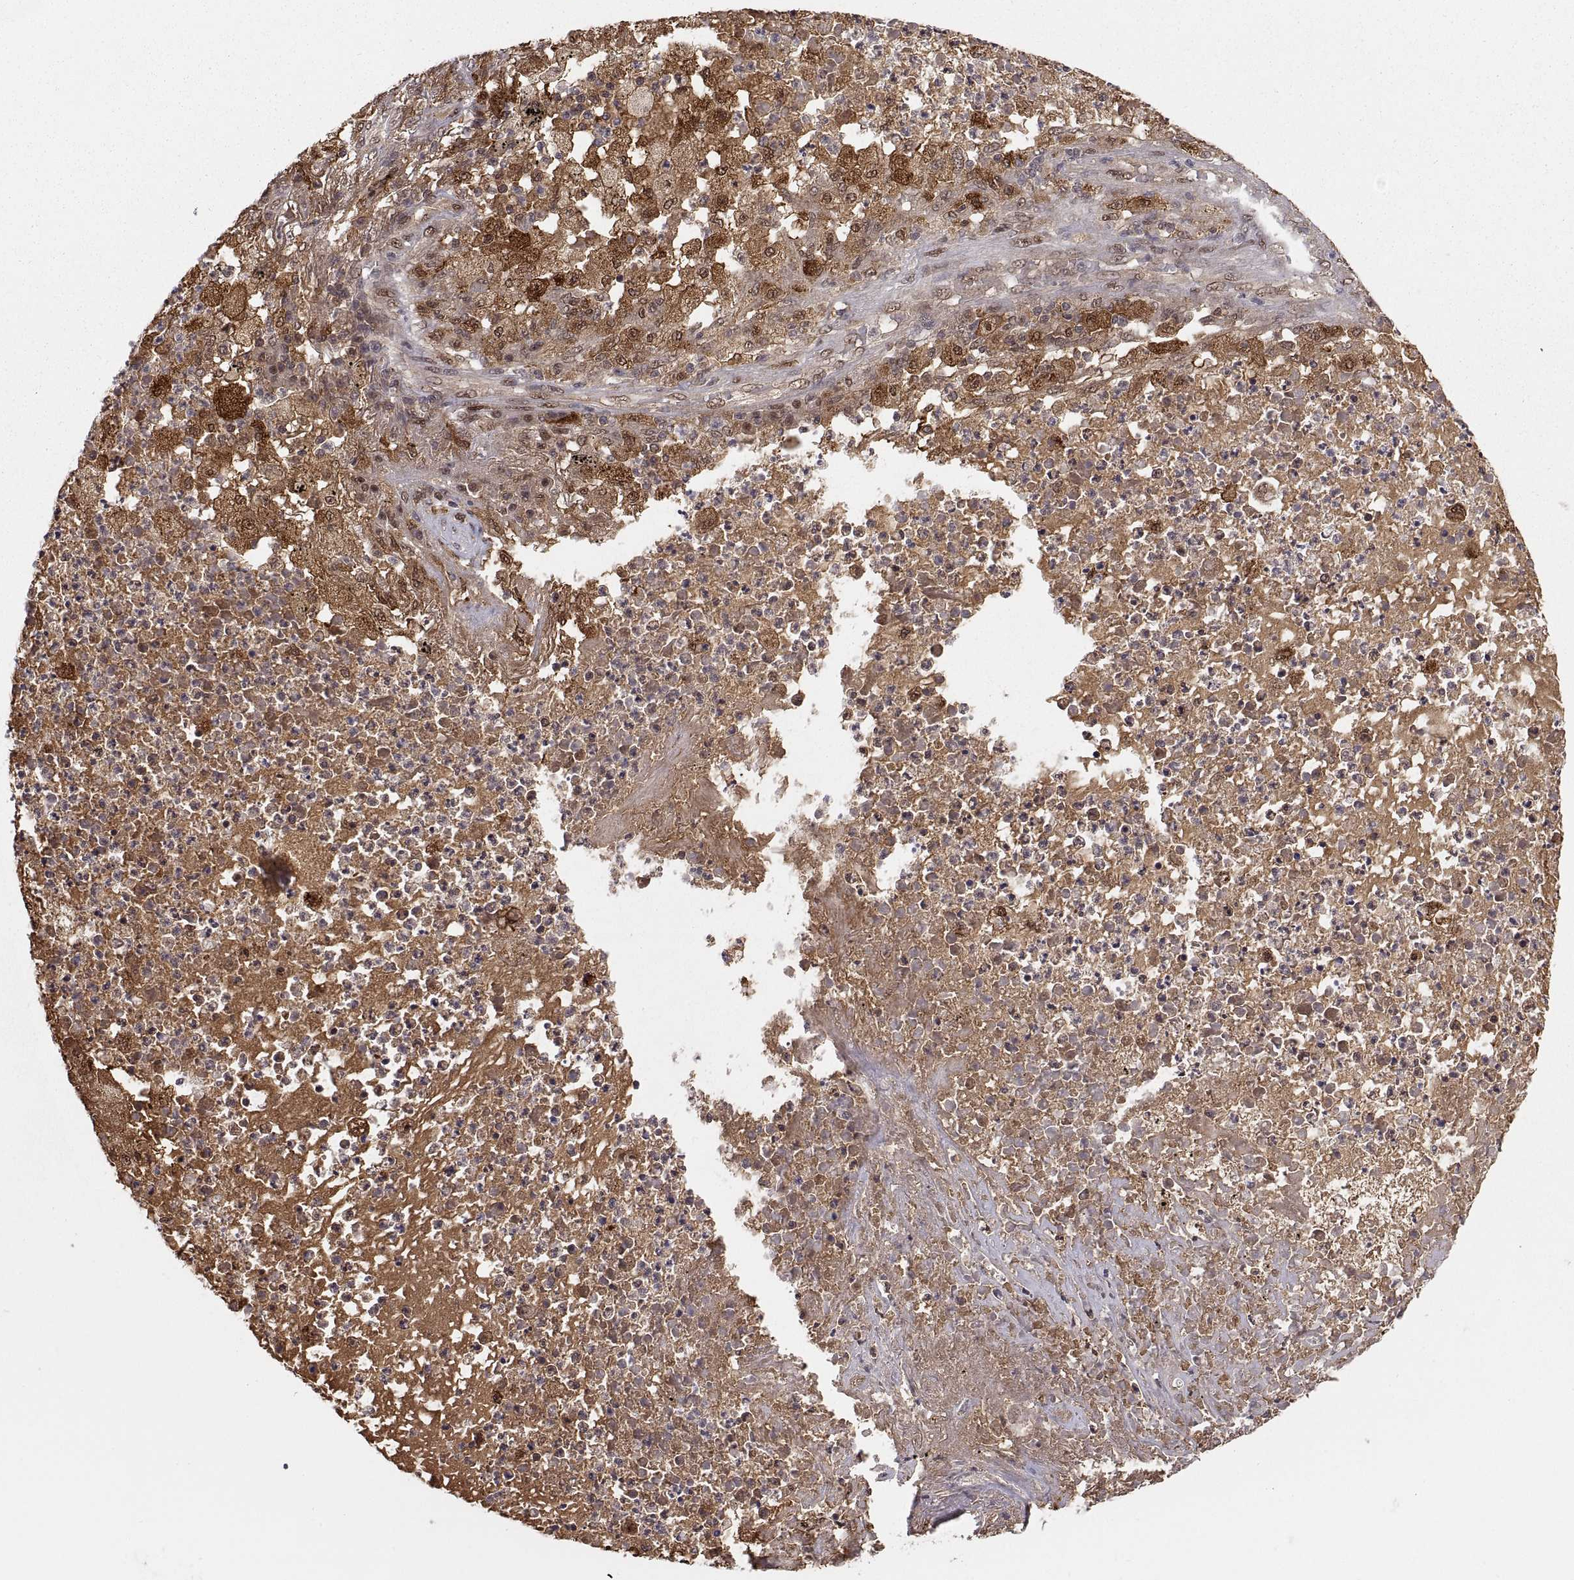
{"staining": {"intensity": "strong", "quantity": "25%-75%", "location": "cytoplasmic/membranous"}, "tissue": "lung cancer", "cell_type": "Tumor cells", "image_type": "cancer", "snomed": [{"axis": "morphology", "description": "Adenocarcinoma, NOS"}, {"axis": "topography", "description": "Lung"}], "caption": "Human lung adenocarcinoma stained with a protein marker exhibits strong staining in tumor cells.", "gene": "PSMC2", "patient": {"sex": "female", "age": 73}}